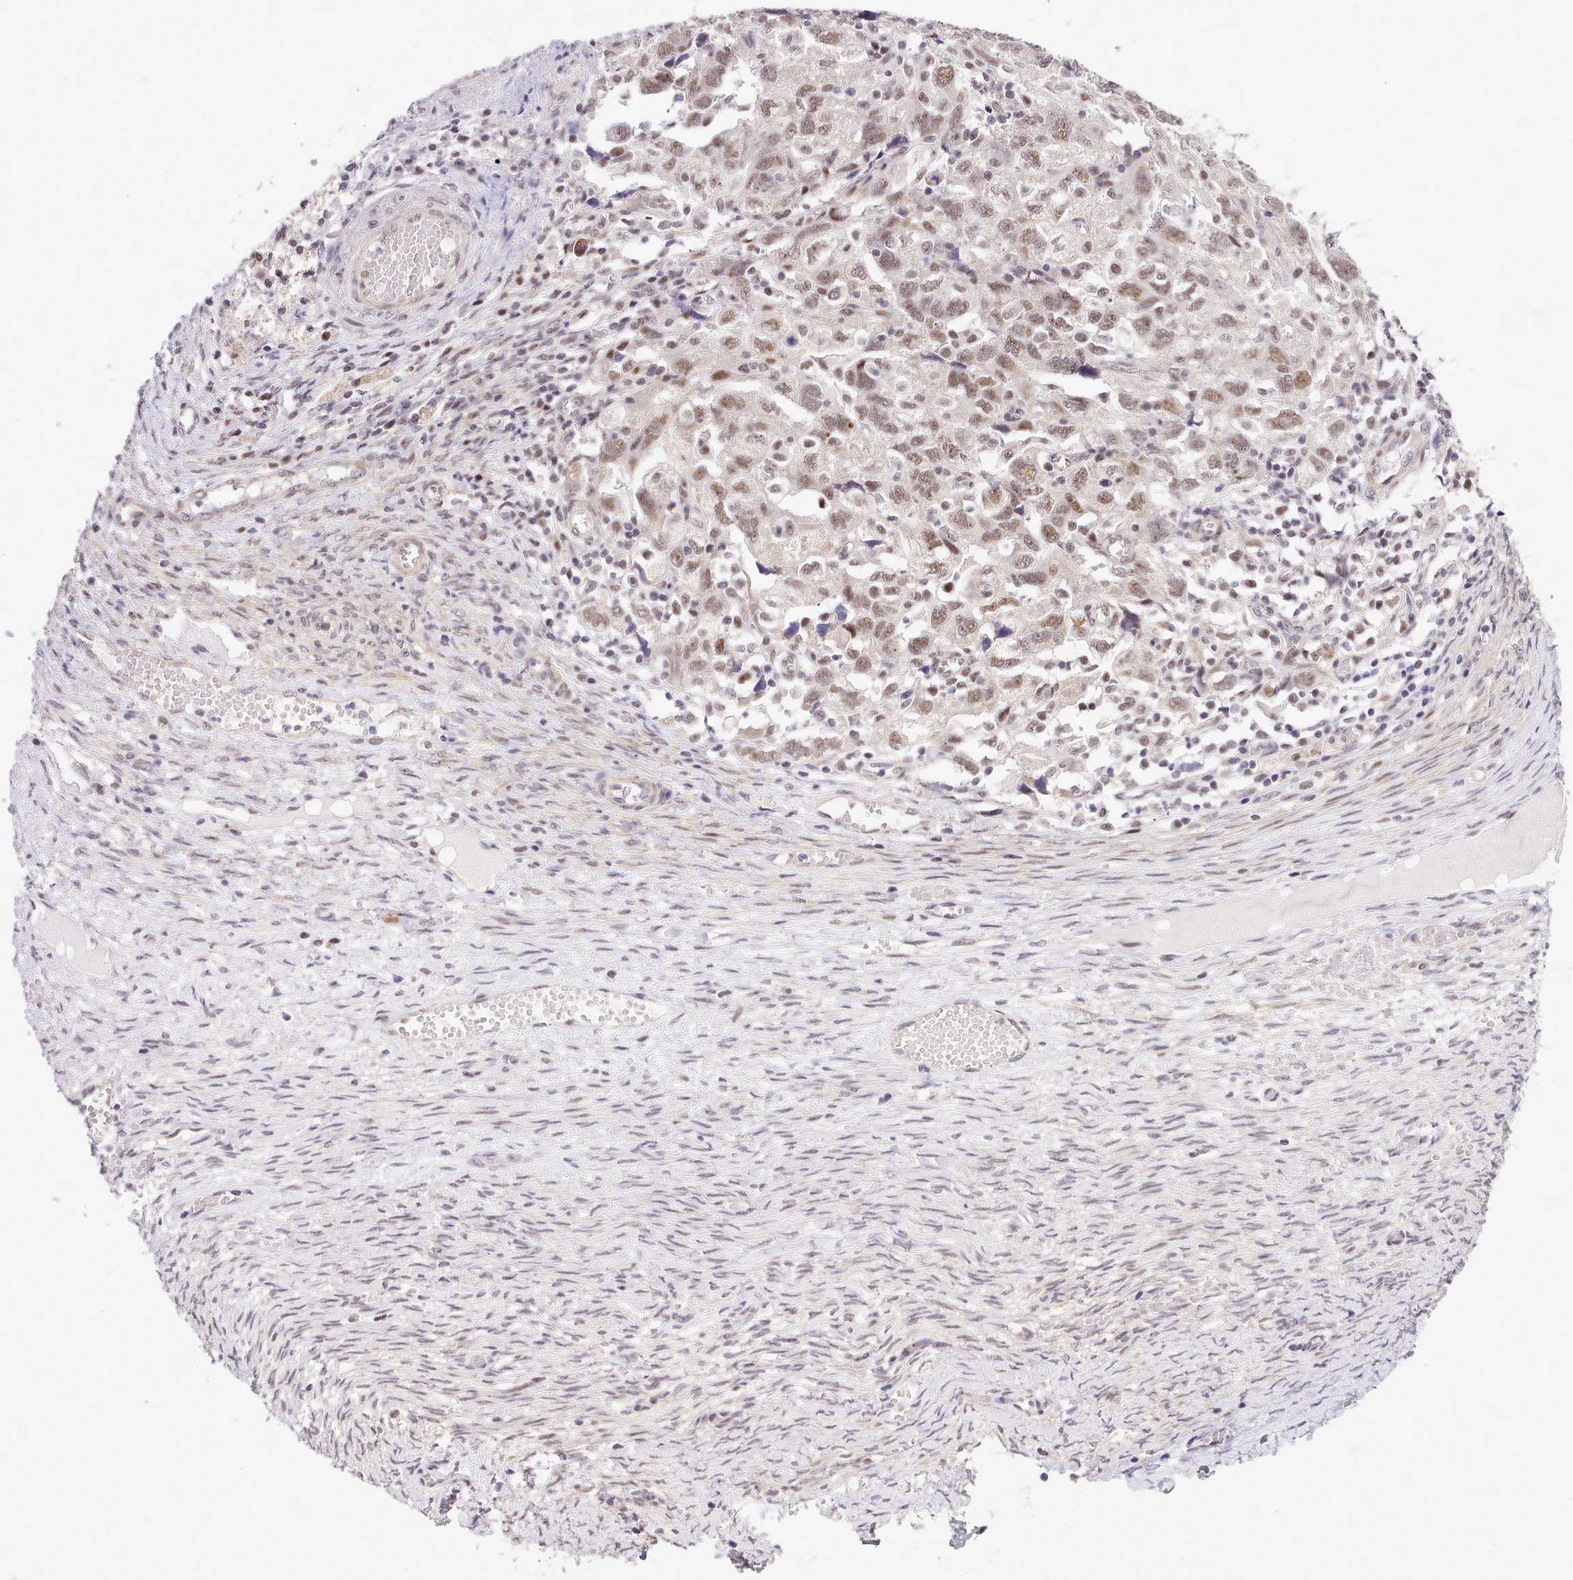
{"staining": {"intensity": "moderate", "quantity": ">75%", "location": "nuclear"}, "tissue": "ovarian cancer", "cell_type": "Tumor cells", "image_type": "cancer", "snomed": [{"axis": "morphology", "description": "Carcinoma, NOS"}, {"axis": "morphology", "description": "Cystadenocarcinoma, serous, NOS"}, {"axis": "topography", "description": "Ovary"}], "caption": "Ovarian carcinoma stained for a protein (brown) exhibits moderate nuclear positive positivity in approximately >75% of tumor cells.", "gene": "HOXB7", "patient": {"sex": "female", "age": 69}}